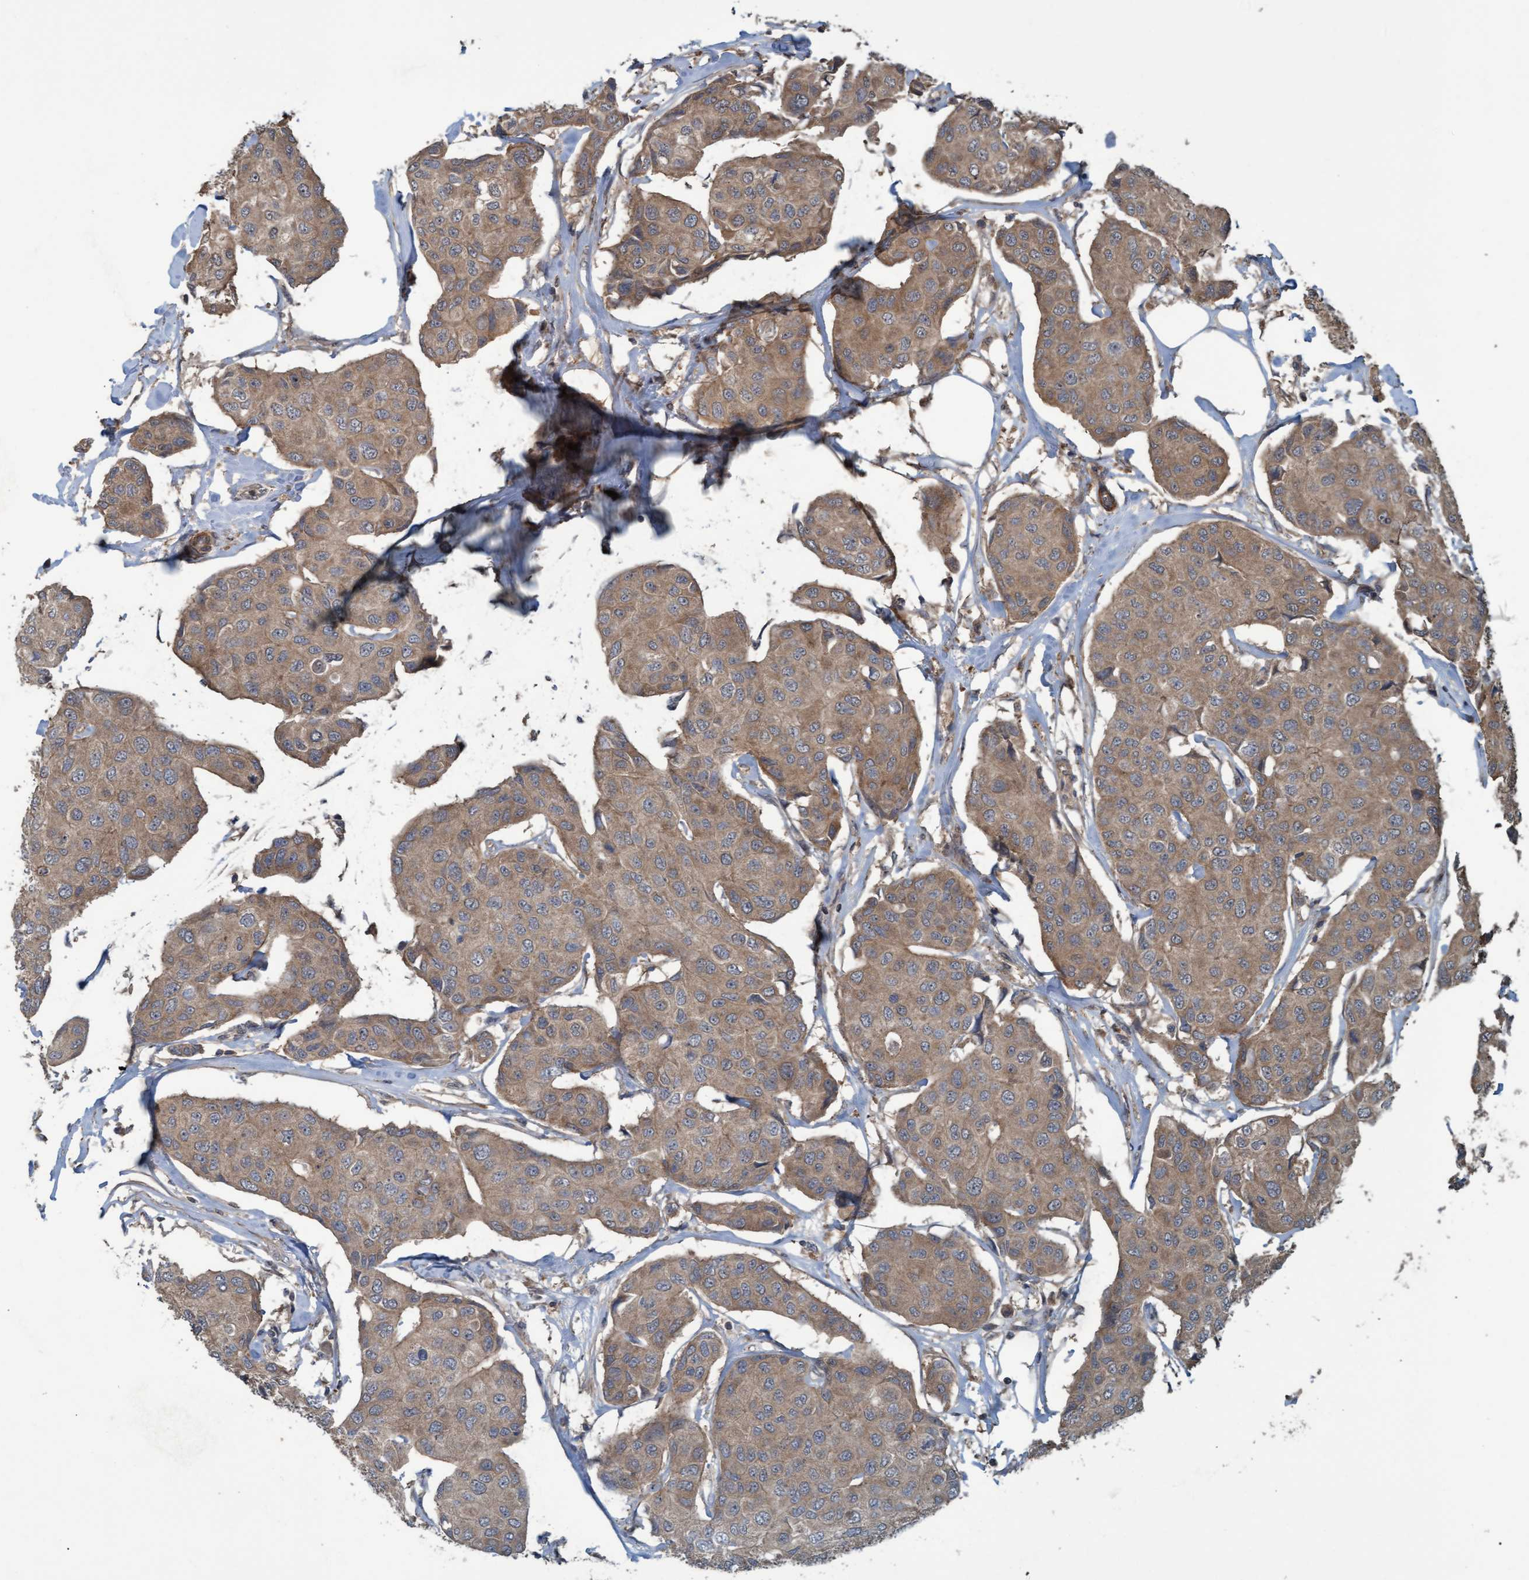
{"staining": {"intensity": "moderate", "quantity": ">75%", "location": "cytoplasmic/membranous"}, "tissue": "breast cancer", "cell_type": "Tumor cells", "image_type": "cancer", "snomed": [{"axis": "morphology", "description": "Duct carcinoma"}, {"axis": "topography", "description": "Breast"}], "caption": "This is an image of immunohistochemistry staining of breast intraductal carcinoma, which shows moderate expression in the cytoplasmic/membranous of tumor cells.", "gene": "GGT6", "patient": {"sex": "female", "age": 80}}